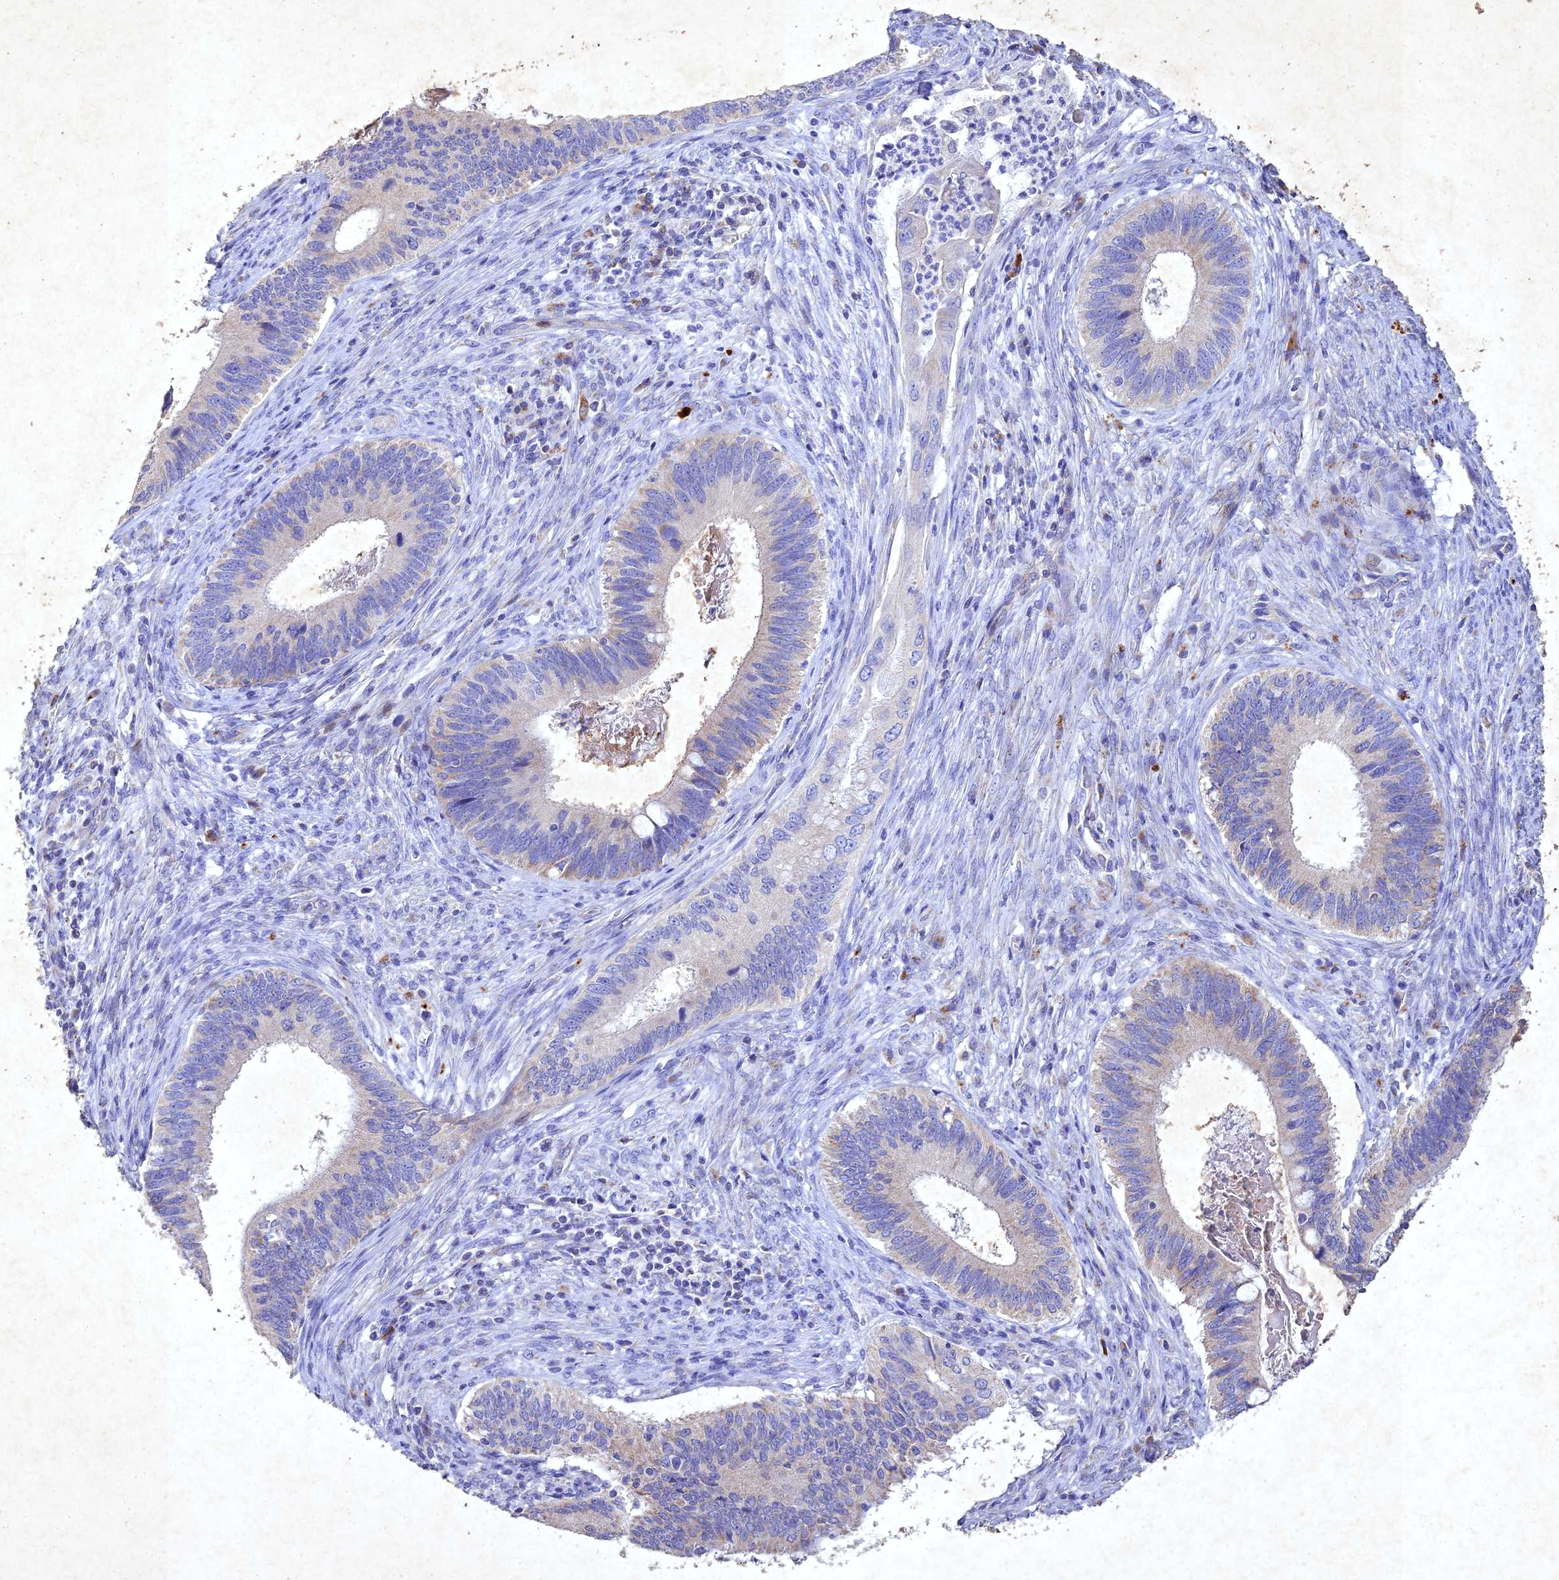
{"staining": {"intensity": "weak", "quantity": "<25%", "location": "cytoplasmic/membranous"}, "tissue": "cervical cancer", "cell_type": "Tumor cells", "image_type": "cancer", "snomed": [{"axis": "morphology", "description": "Adenocarcinoma, NOS"}, {"axis": "topography", "description": "Cervix"}], "caption": "Immunohistochemical staining of human cervical cancer (adenocarcinoma) demonstrates no significant expression in tumor cells.", "gene": "NDUFV1", "patient": {"sex": "female", "age": 42}}